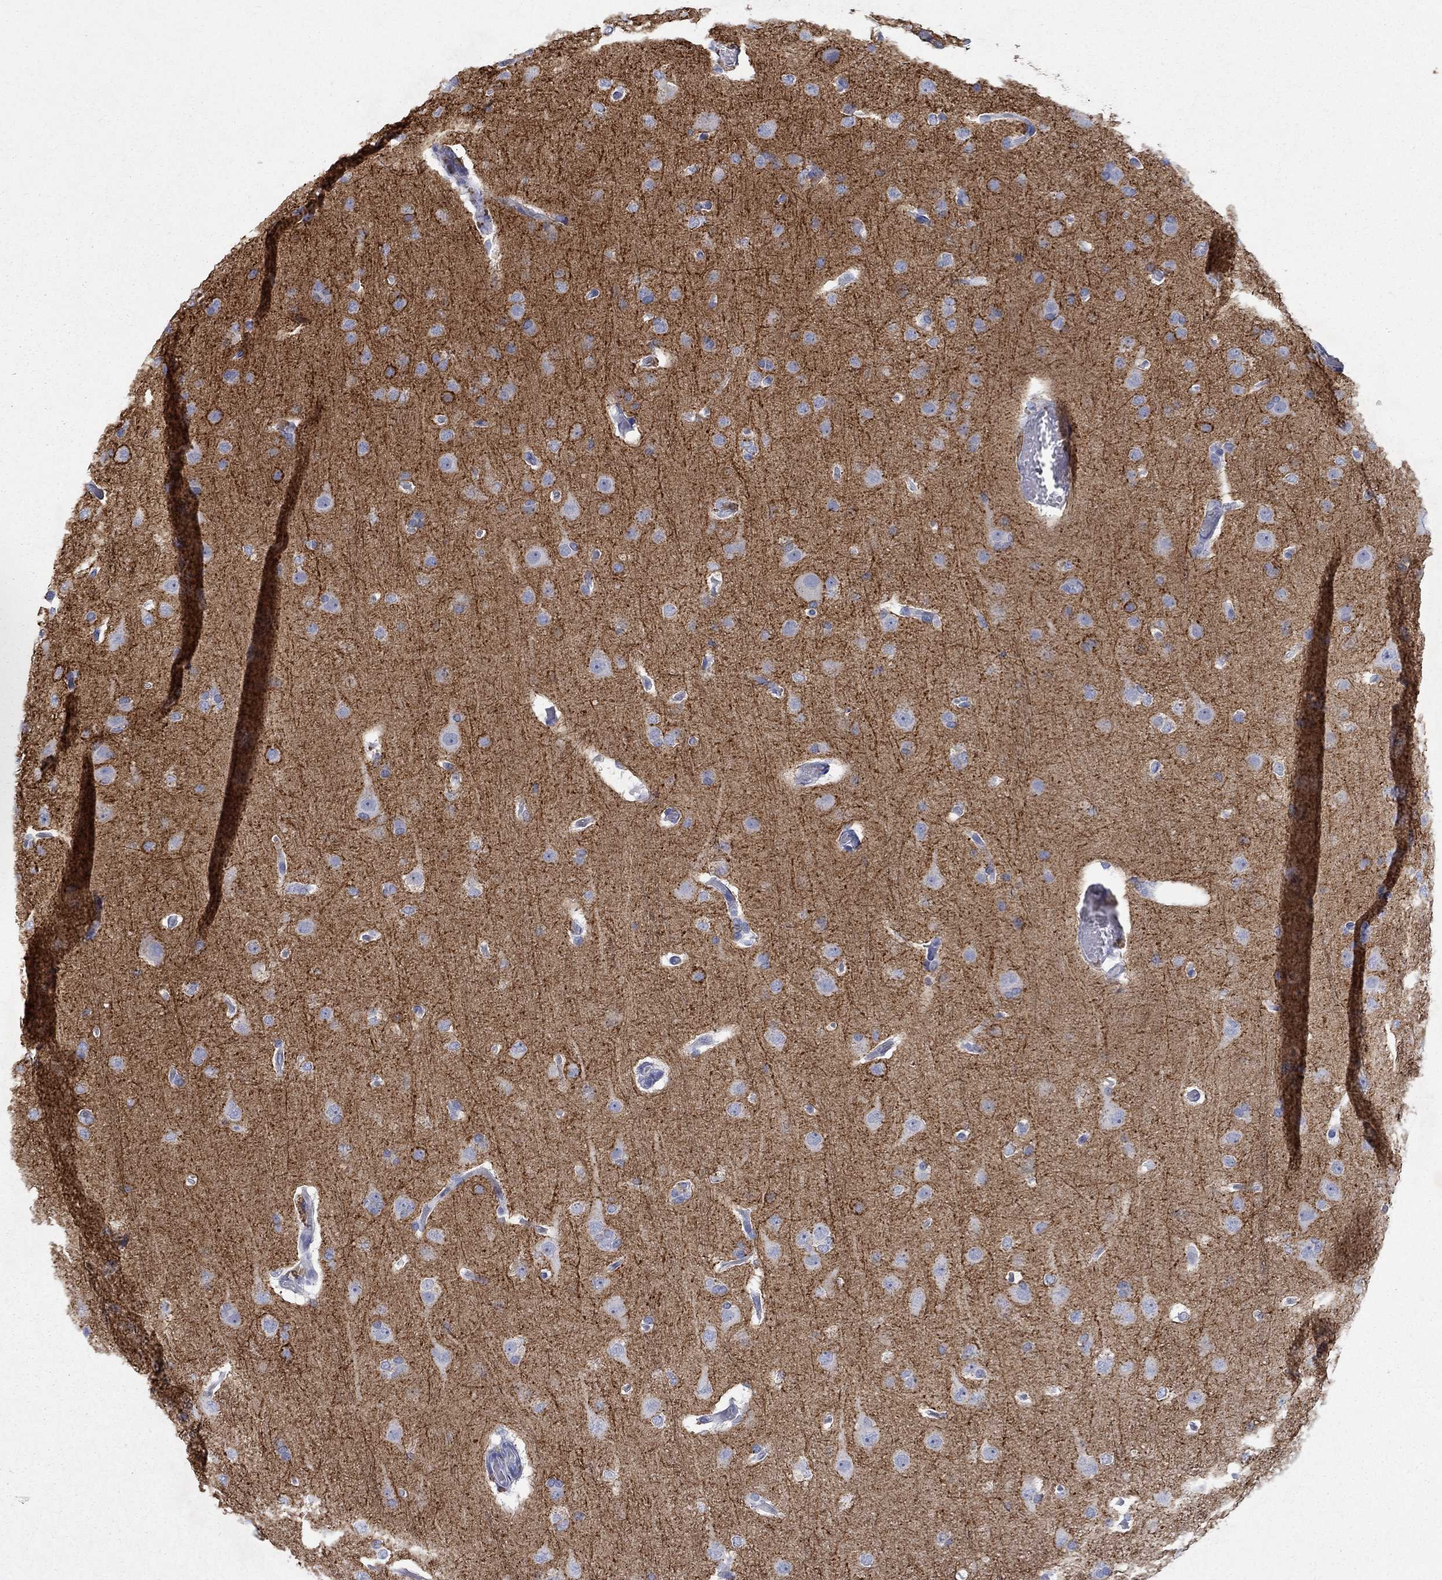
{"staining": {"intensity": "negative", "quantity": "none", "location": "none"}, "tissue": "glioma", "cell_type": "Tumor cells", "image_type": "cancer", "snomed": [{"axis": "morphology", "description": "Glioma, malignant, Low grade"}, {"axis": "topography", "description": "Brain"}], "caption": "Glioma was stained to show a protein in brown. There is no significant positivity in tumor cells.", "gene": "RFTN2", "patient": {"sex": "male", "age": 41}}